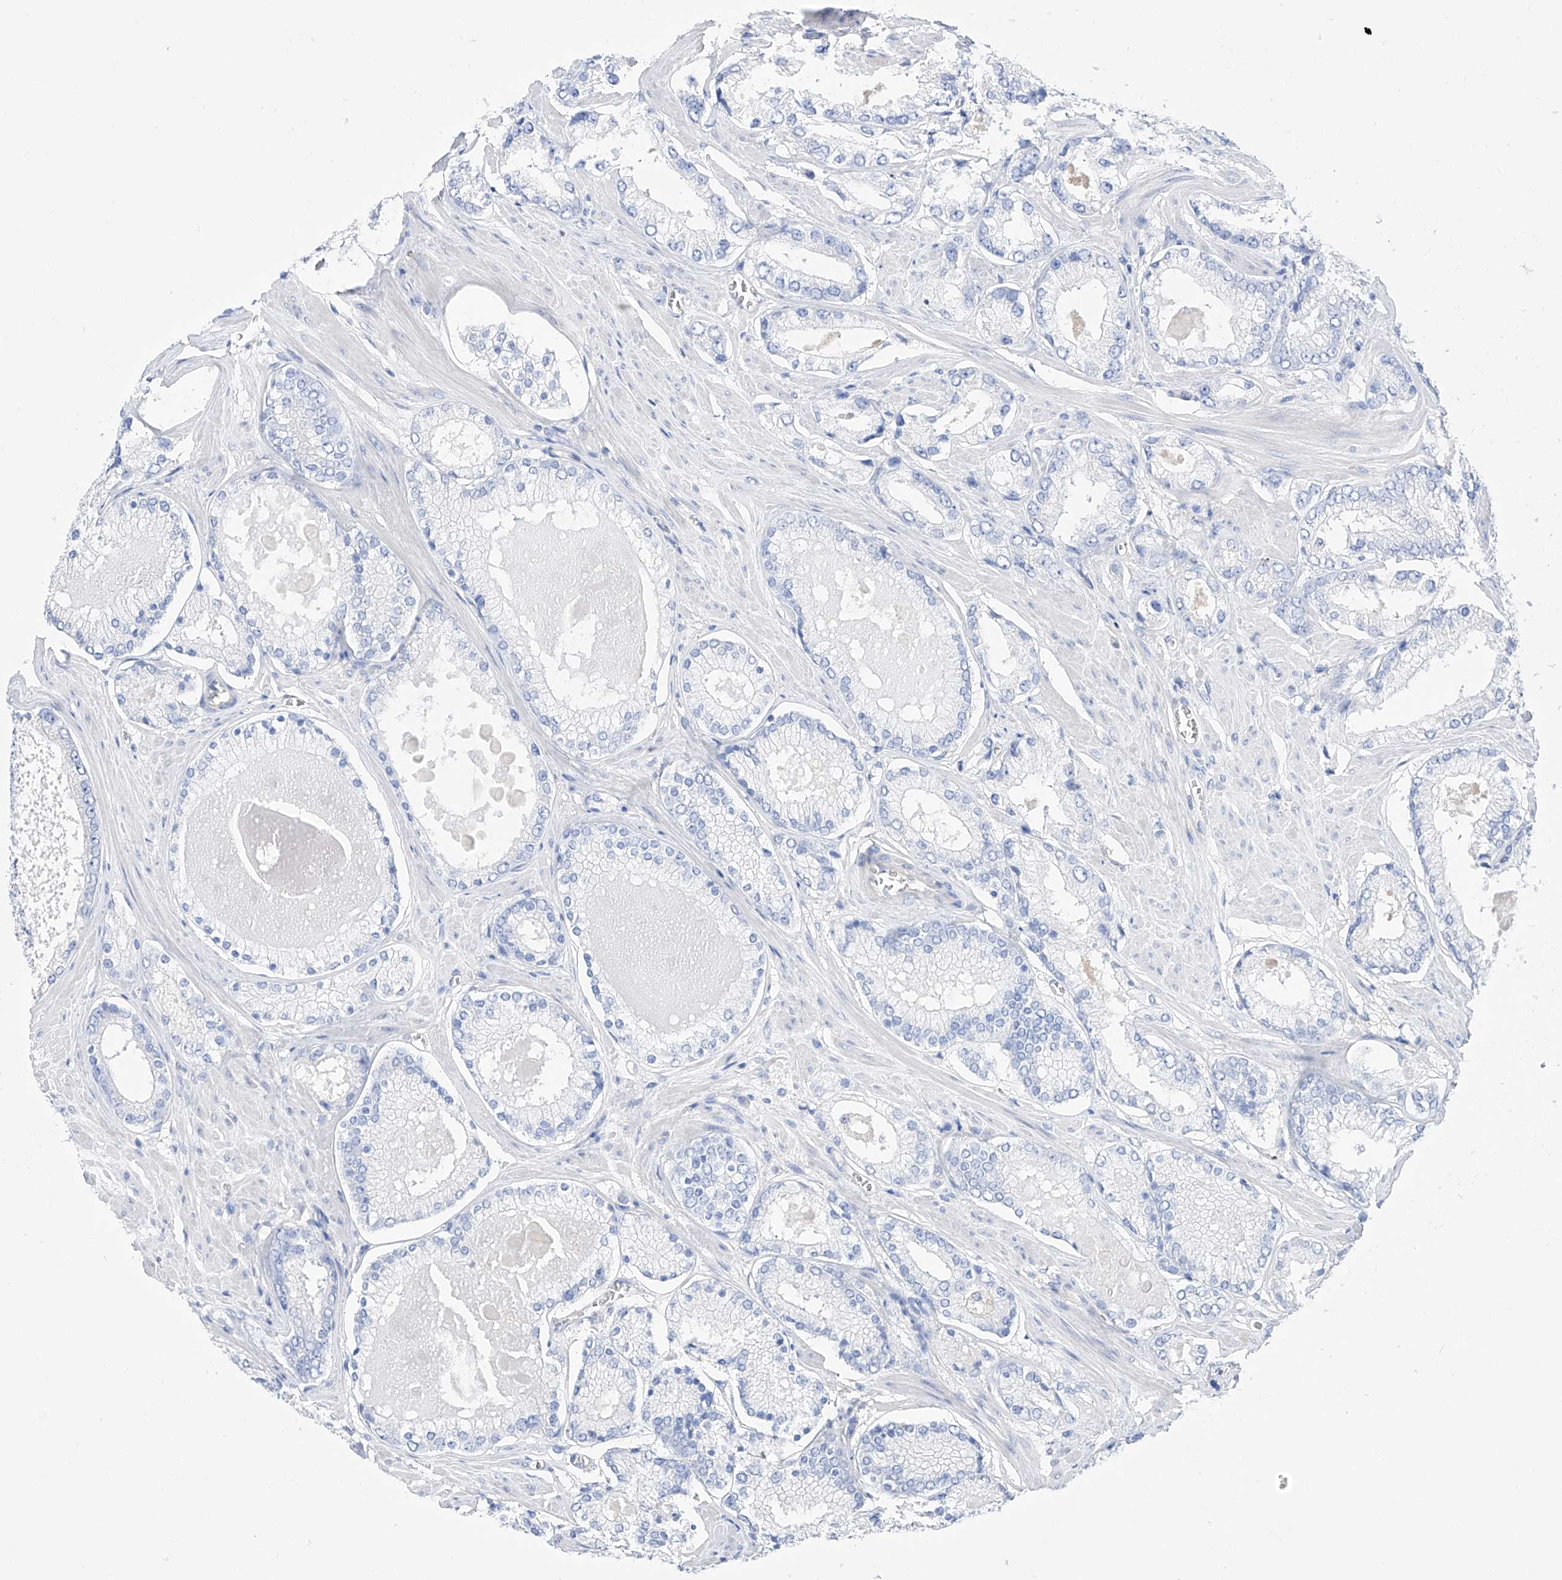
{"staining": {"intensity": "negative", "quantity": "none", "location": "none"}, "tissue": "prostate cancer", "cell_type": "Tumor cells", "image_type": "cancer", "snomed": [{"axis": "morphology", "description": "Adenocarcinoma, Low grade"}, {"axis": "topography", "description": "Prostate"}], "caption": "Immunohistochemical staining of prostate cancer (low-grade adenocarcinoma) displays no significant staining in tumor cells. (DAB IHC, high magnification).", "gene": "ZNF653", "patient": {"sex": "male", "age": 54}}